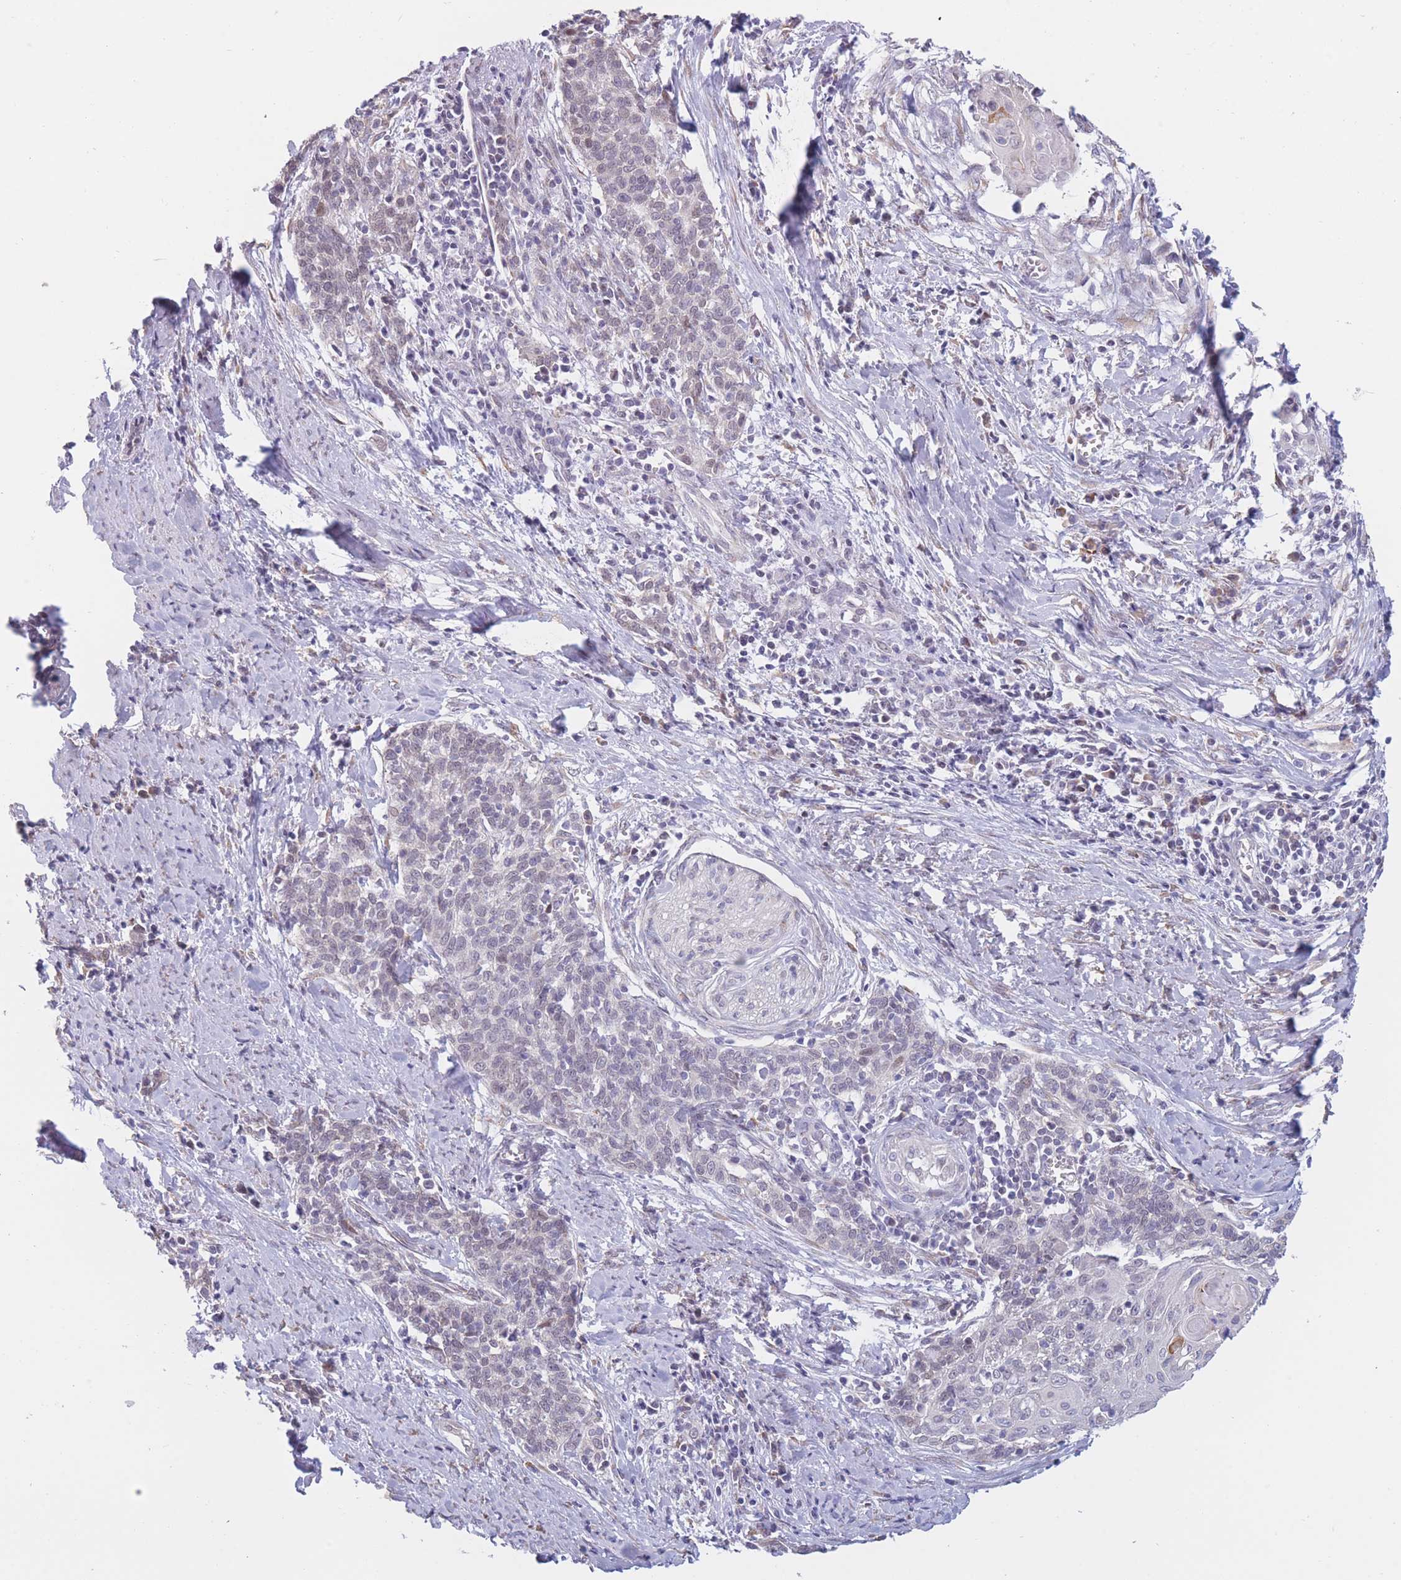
{"staining": {"intensity": "negative", "quantity": "none", "location": "none"}, "tissue": "cervical cancer", "cell_type": "Tumor cells", "image_type": "cancer", "snomed": [{"axis": "morphology", "description": "Squamous cell carcinoma, NOS"}, {"axis": "topography", "description": "Cervix"}], "caption": "IHC image of neoplastic tissue: human cervical squamous cell carcinoma stained with DAB exhibits no significant protein staining in tumor cells.", "gene": "COL27A1", "patient": {"sex": "female", "age": 39}}